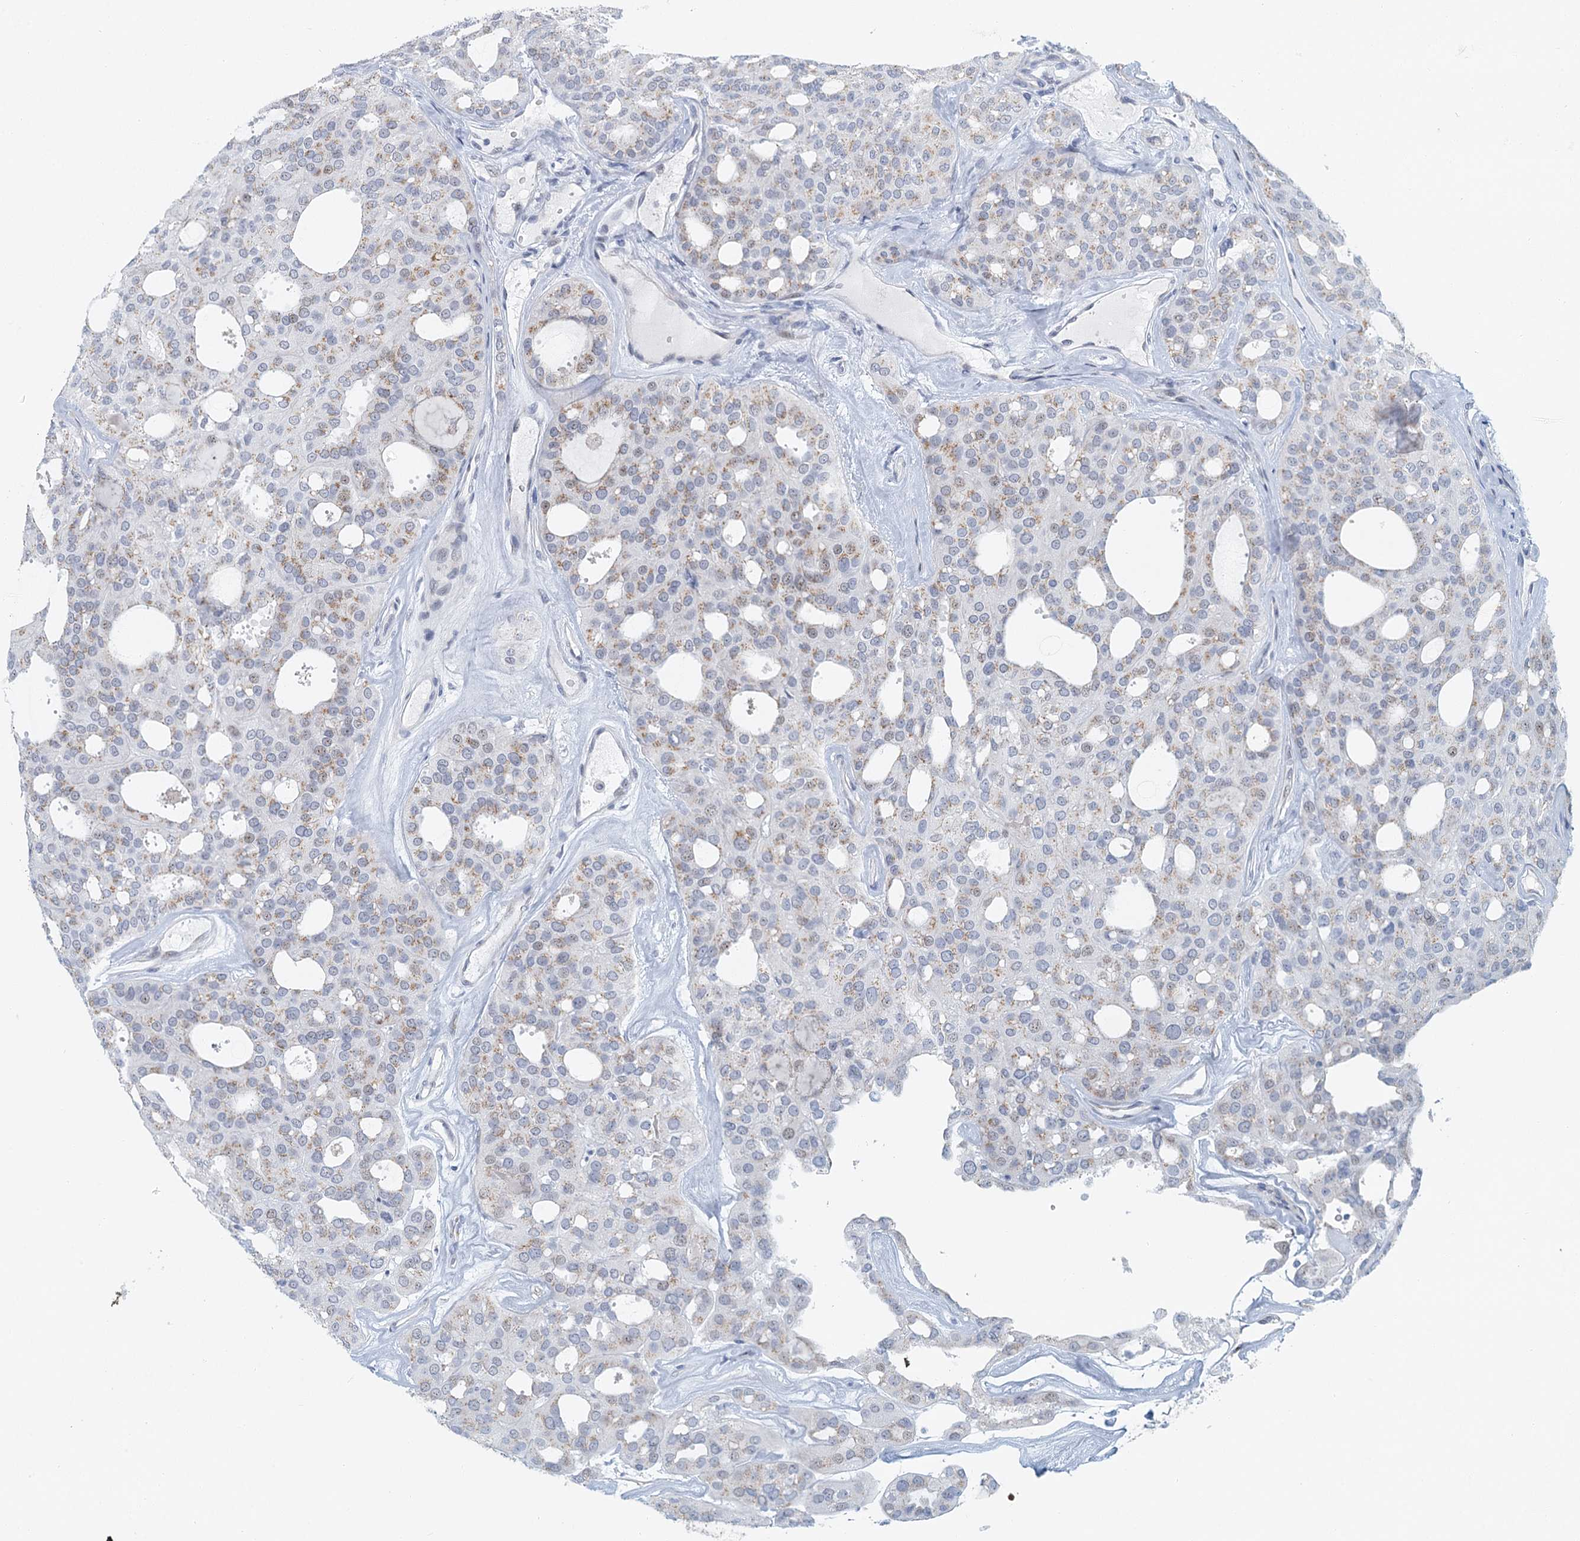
{"staining": {"intensity": "weak", "quantity": "25%-75%", "location": "cytoplasmic/membranous"}, "tissue": "thyroid cancer", "cell_type": "Tumor cells", "image_type": "cancer", "snomed": [{"axis": "morphology", "description": "Follicular adenoma carcinoma, NOS"}, {"axis": "topography", "description": "Thyroid gland"}], "caption": "The micrograph shows staining of thyroid cancer (follicular adenoma carcinoma), revealing weak cytoplasmic/membranous protein positivity (brown color) within tumor cells. The staining was performed using DAB to visualize the protein expression in brown, while the nuclei were stained in blue with hematoxylin (Magnification: 20x).", "gene": "ZNF527", "patient": {"sex": "male", "age": 75}}